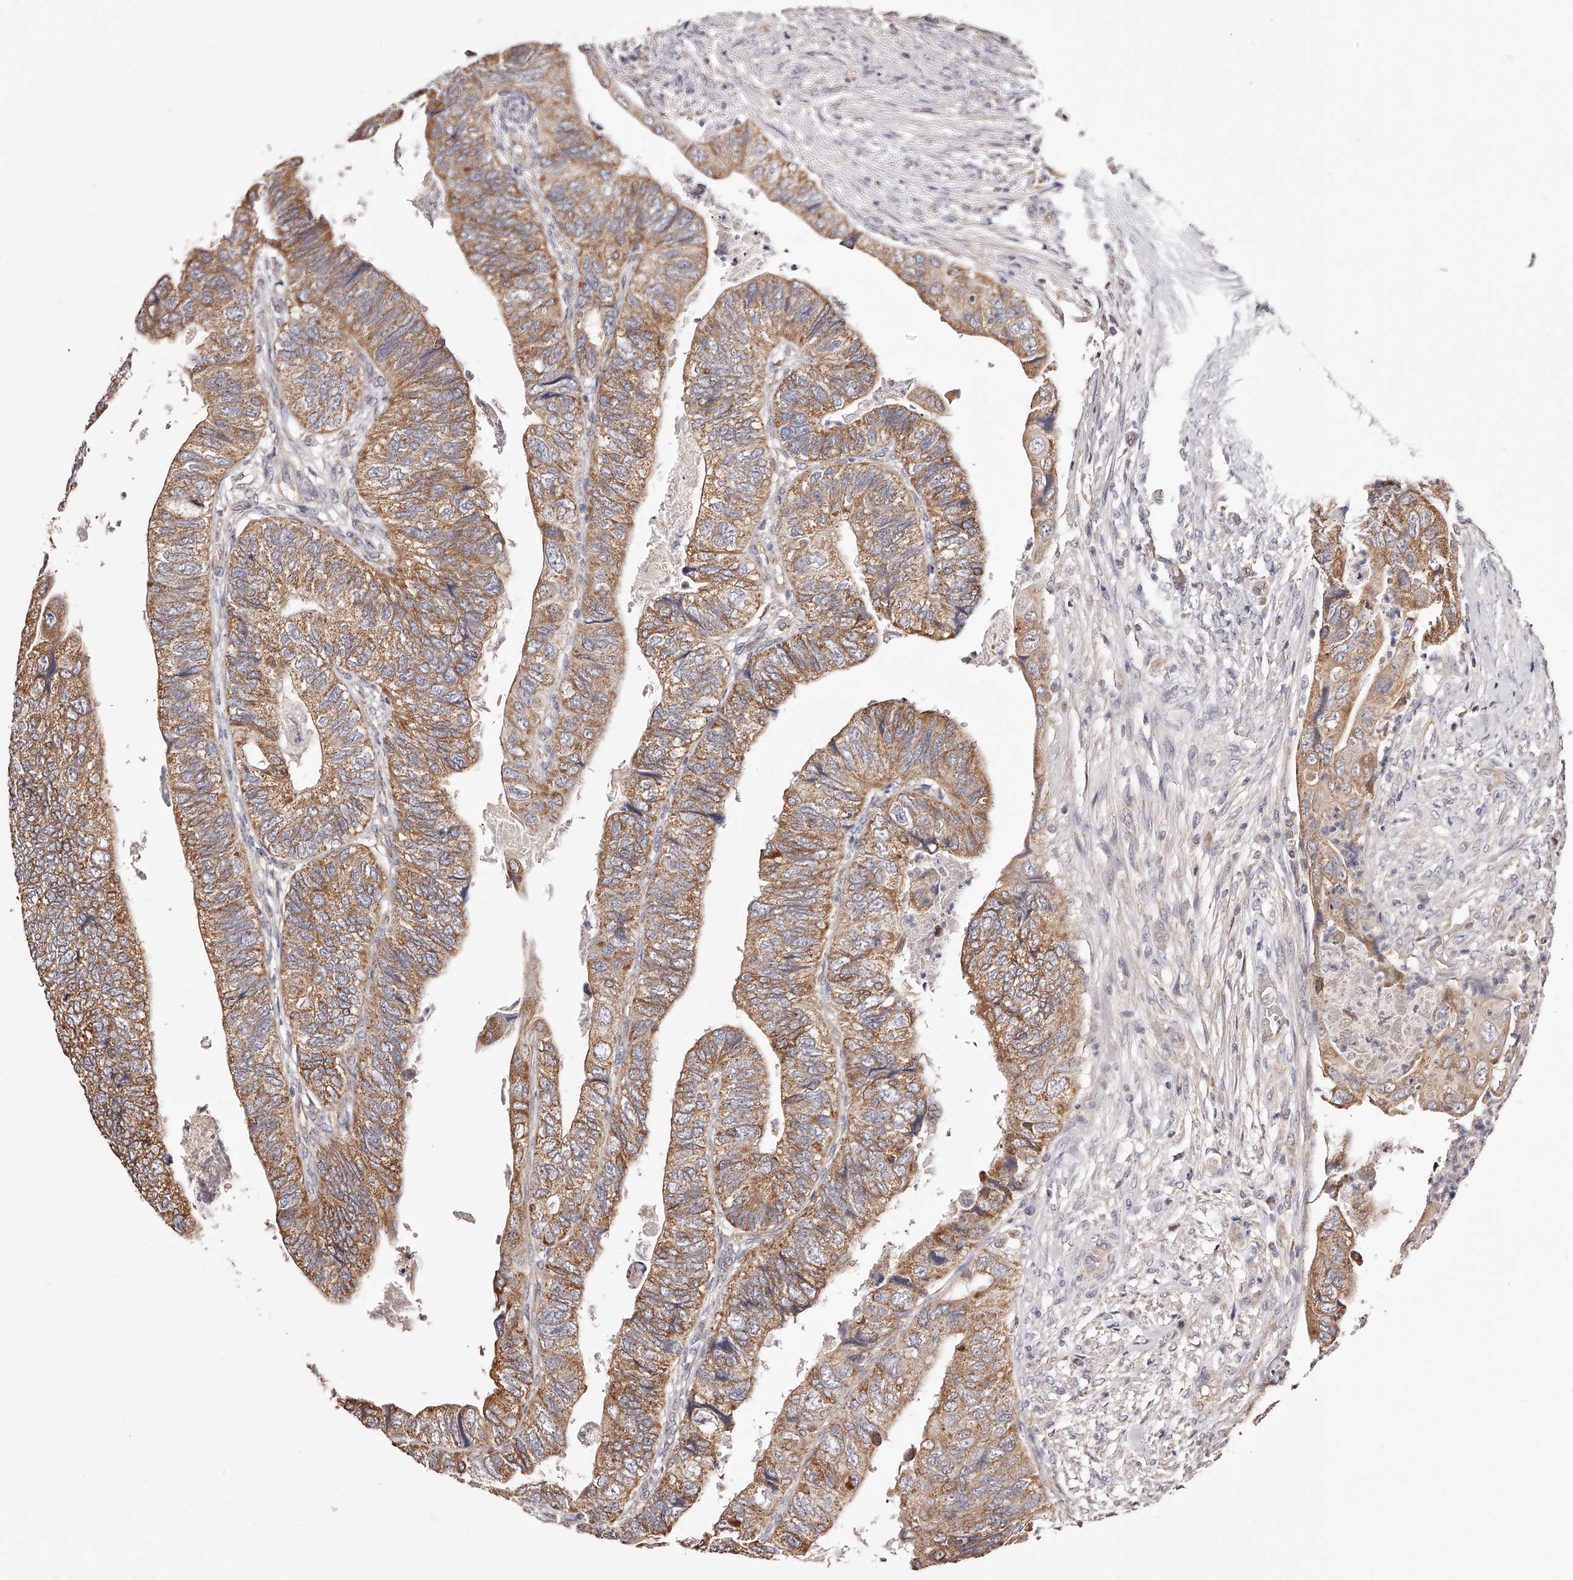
{"staining": {"intensity": "moderate", "quantity": ">75%", "location": "cytoplasmic/membranous"}, "tissue": "colorectal cancer", "cell_type": "Tumor cells", "image_type": "cancer", "snomed": [{"axis": "morphology", "description": "Adenocarcinoma, NOS"}, {"axis": "topography", "description": "Rectum"}], "caption": "A medium amount of moderate cytoplasmic/membranous expression is seen in about >75% of tumor cells in colorectal cancer (adenocarcinoma) tissue.", "gene": "USP21", "patient": {"sex": "male", "age": 63}}